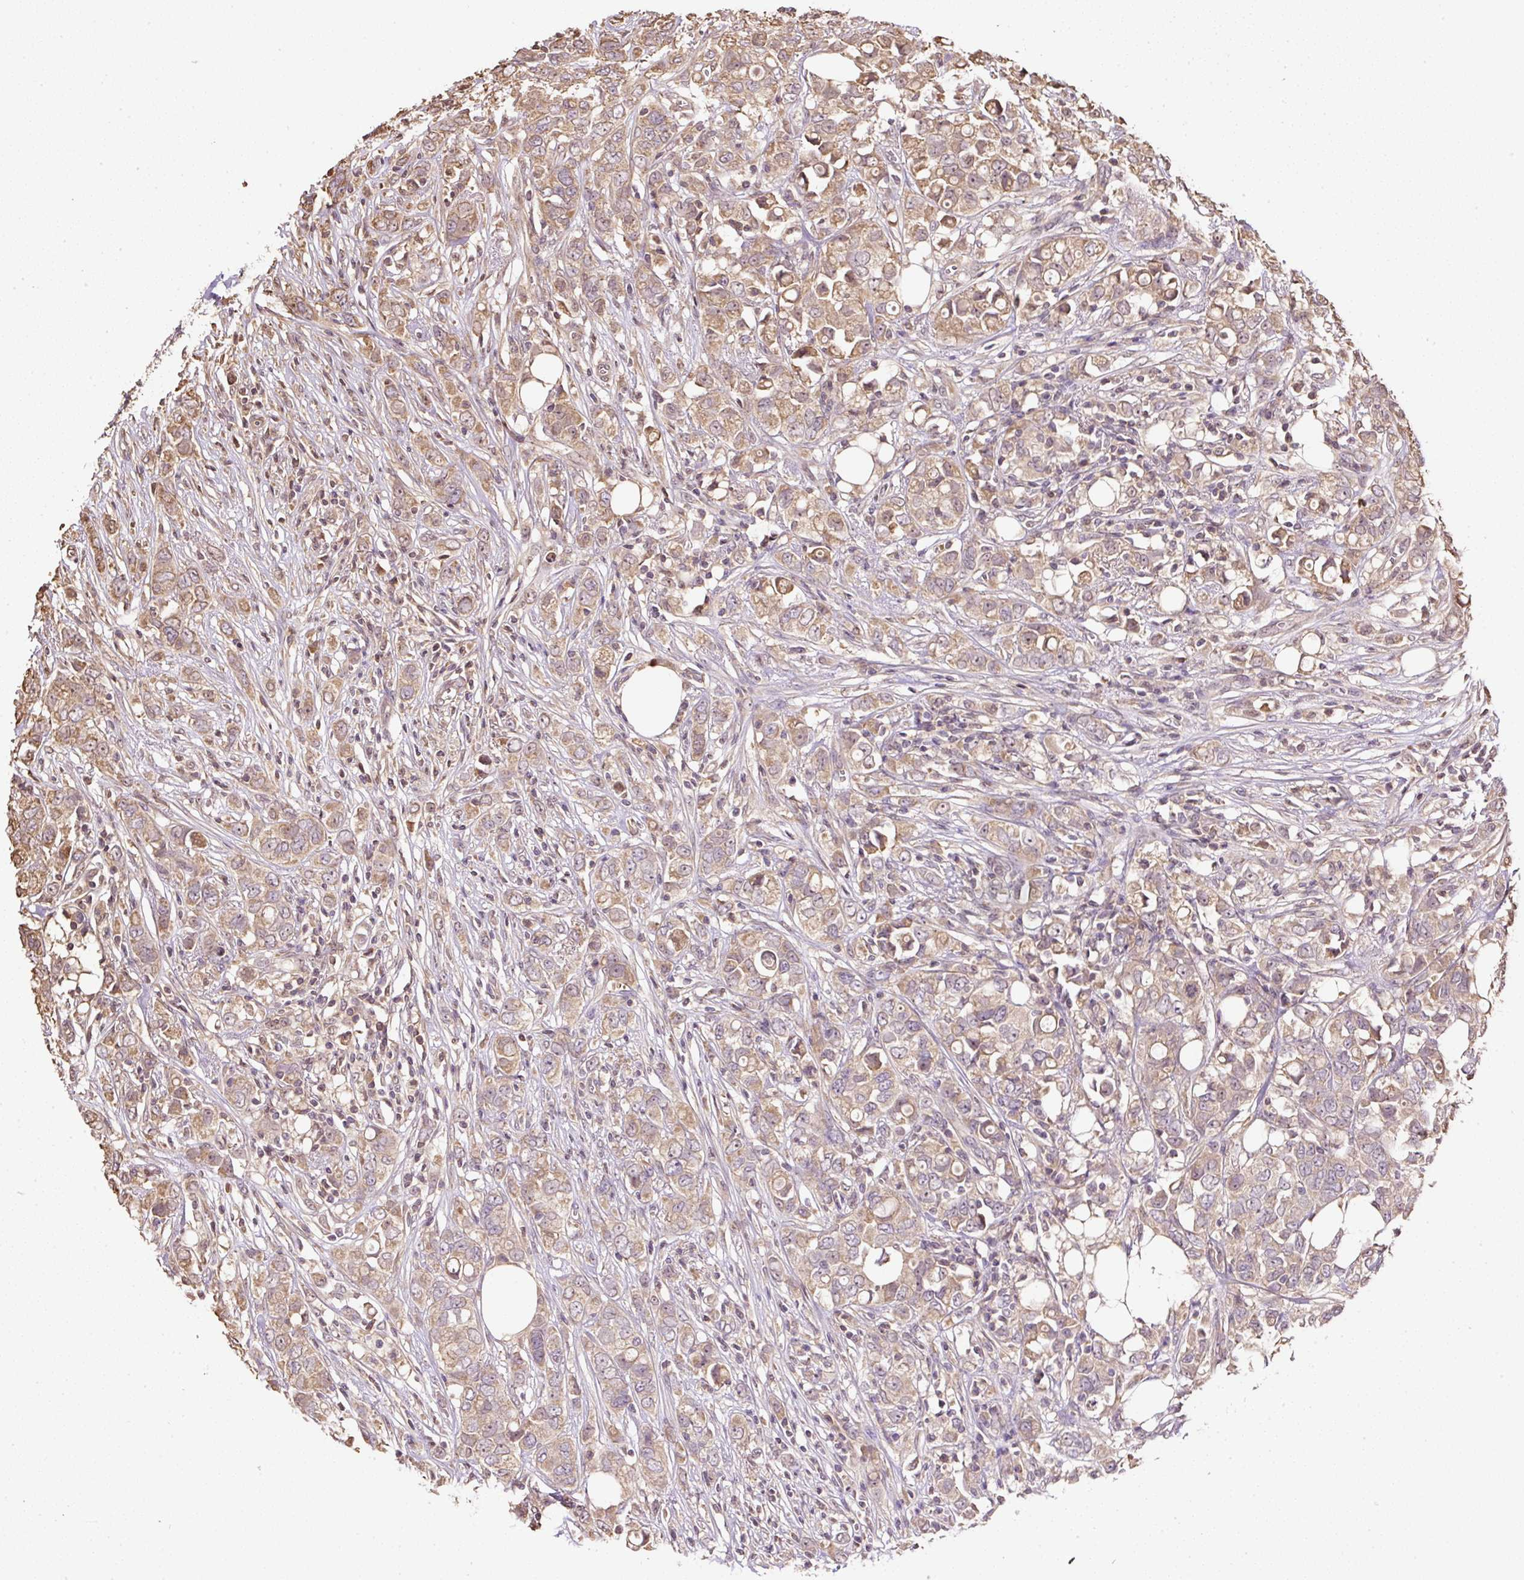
{"staining": {"intensity": "moderate", "quantity": ">75%", "location": "cytoplasmic/membranous"}, "tissue": "breast cancer", "cell_type": "Tumor cells", "image_type": "cancer", "snomed": [{"axis": "morphology", "description": "Lobular carcinoma"}, {"axis": "topography", "description": "Breast"}], "caption": "There is medium levels of moderate cytoplasmic/membranous staining in tumor cells of breast lobular carcinoma, as demonstrated by immunohistochemical staining (brown color).", "gene": "TMEM170B", "patient": {"sex": "female", "age": 91}}